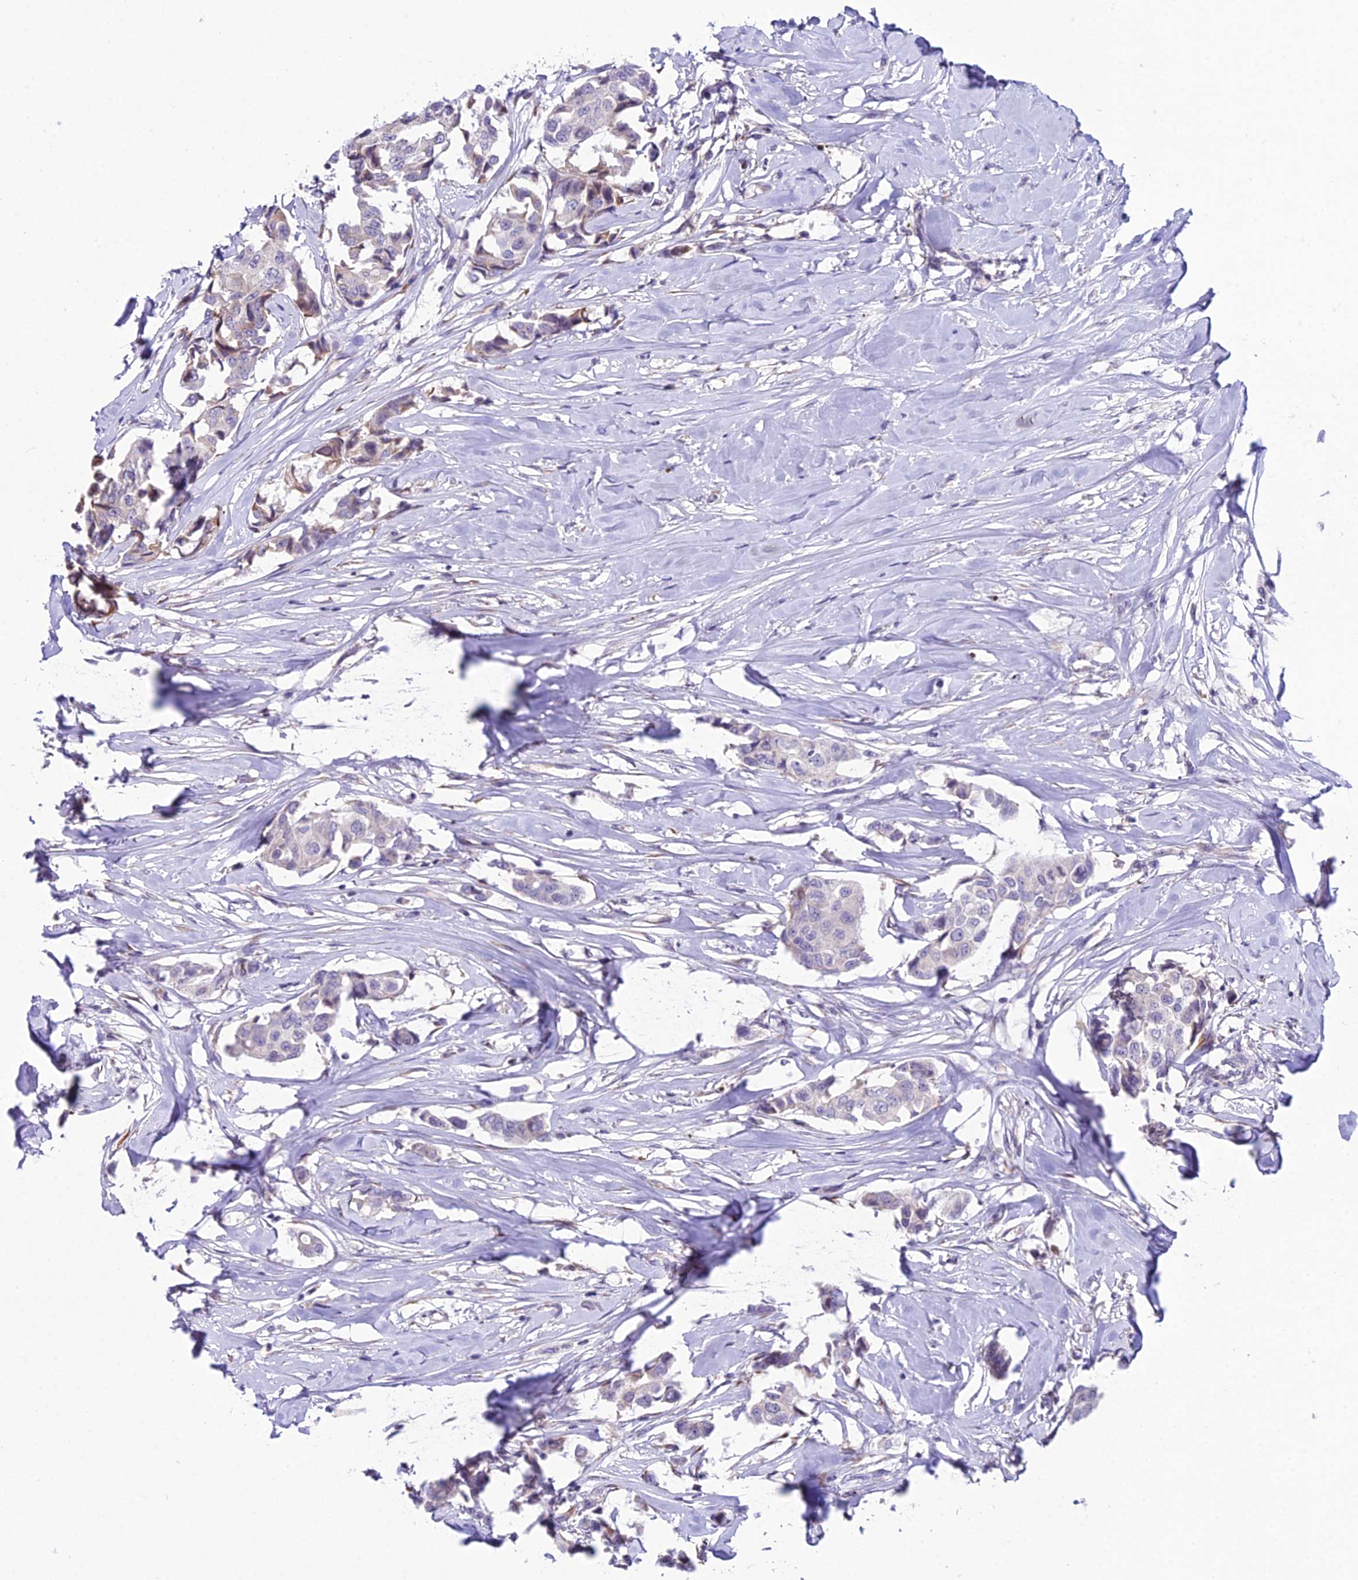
{"staining": {"intensity": "negative", "quantity": "none", "location": "none"}, "tissue": "breast cancer", "cell_type": "Tumor cells", "image_type": "cancer", "snomed": [{"axis": "morphology", "description": "Duct carcinoma"}, {"axis": "topography", "description": "Breast"}], "caption": "This is an immunohistochemistry micrograph of breast cancer (infiltrating ductal carcinoma). There is no positivity in tumor cells.", "gene": "RPS26", "patient": {"sex": "female", "age": 80}}